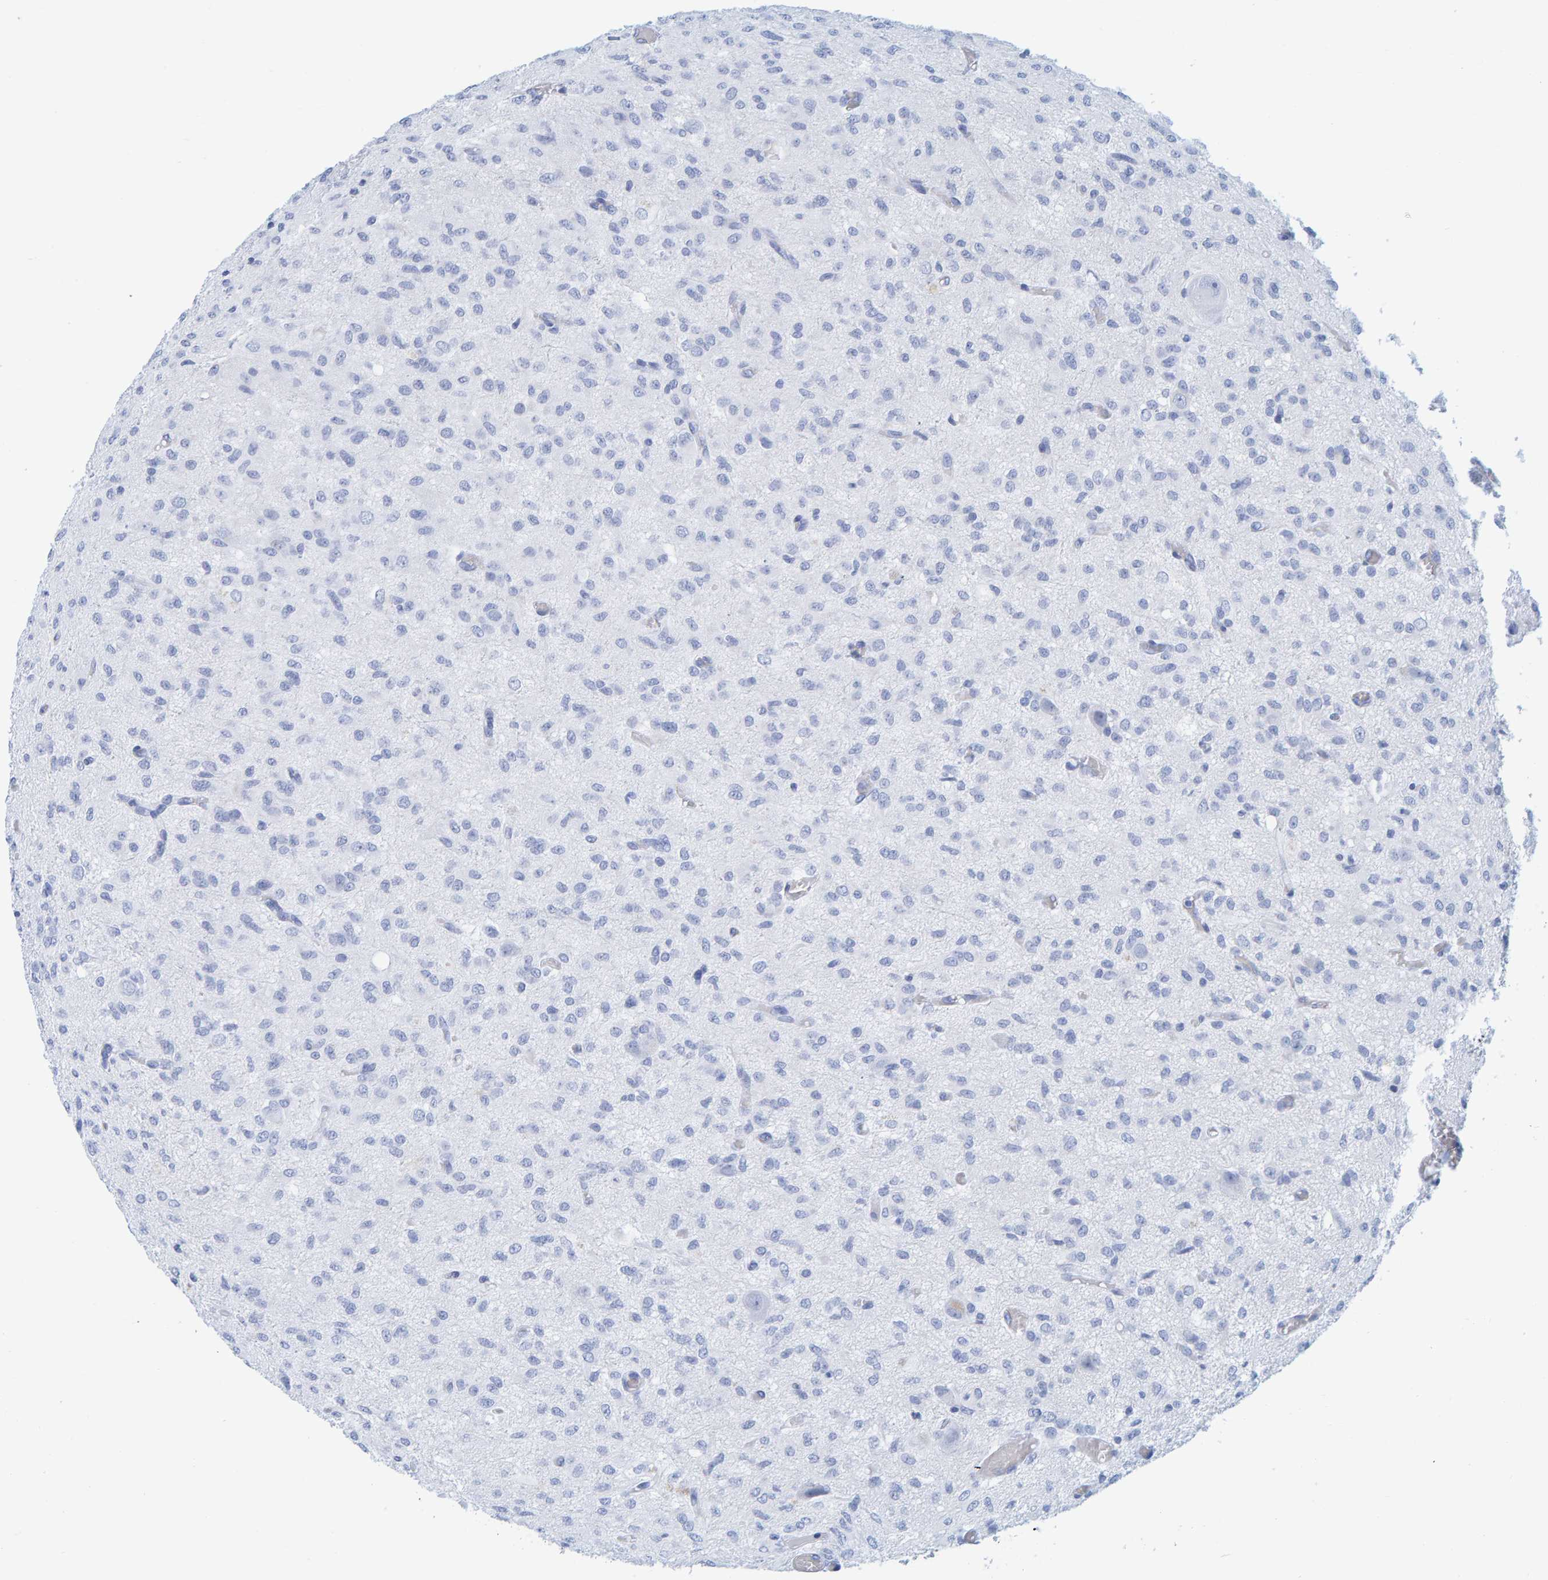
{"staining": {"intensity": "negative", "quantity": "none", "location": "none"}, "tissue": "glioma", "cell_type": "Tumor cells", "image_type": "cancer", "snomed": [{"axis": "morphology", "description": "Glioma, malignant, High grade"}, {"axis": "topography", "description": "Brain"}], "caption": "This histopathology image is of glioma stained with immunohistochemistry to label a protein in brown with the nuclei are counter-stained blue. There is no staining in tumor cells.", "gene": "SFTPC", "patient": {"sex": "female", "age": 59}}